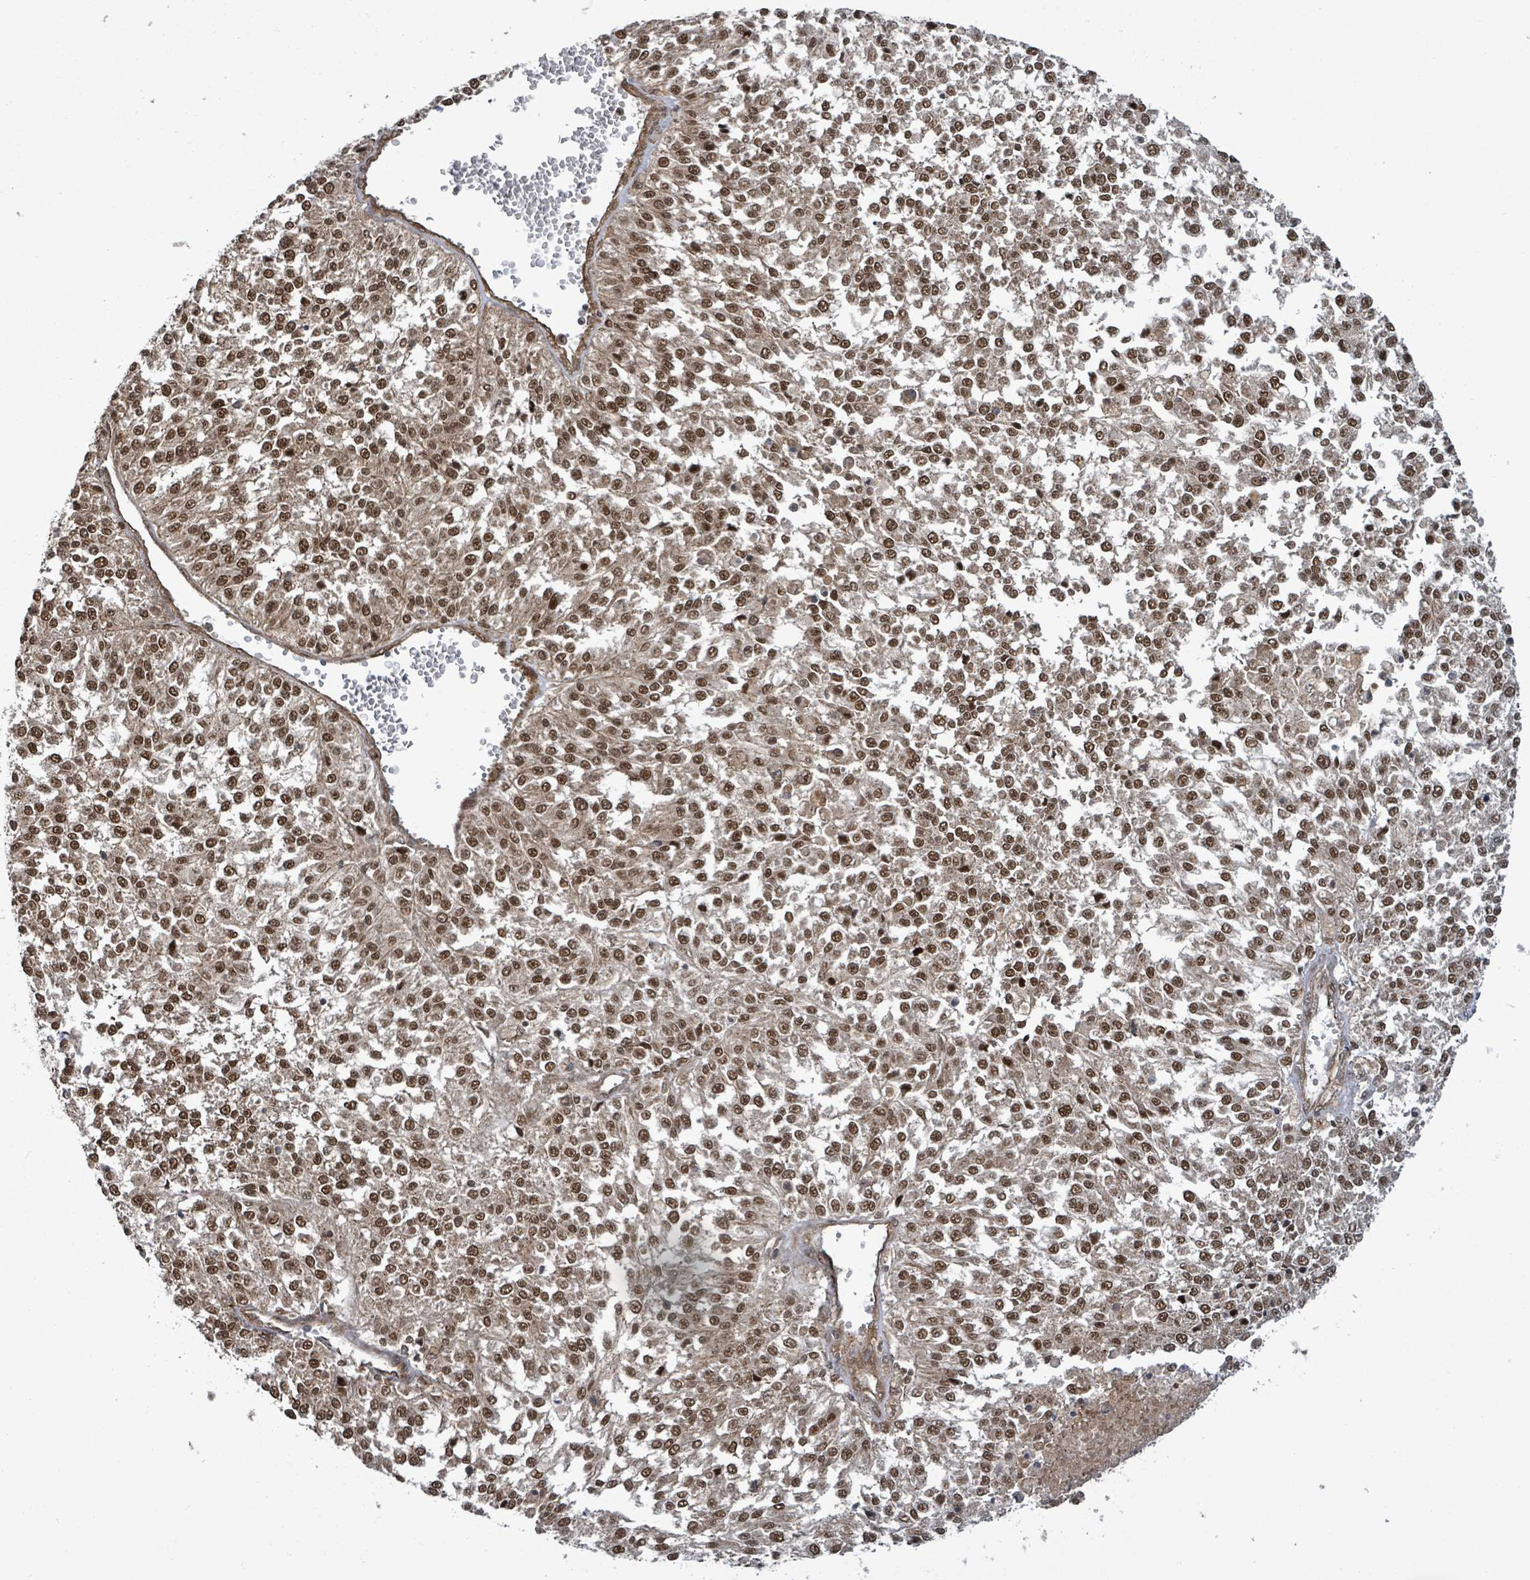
{"staining": {"intensity": "strong", "quantity": ">75%", "location": "cytoplasmic/membranous,nuclear"}, "tissue": "melanoma", "cell_type": "Tumor cells", "image_type": "cancer", "snomed": [{"axis": "morphology", "description": "Malignant melanoma, NOS"}, {"axis": "topography", "description": "Skin"}], "caption": "Protein positivity by IHC shows strong cytoplasmic/membranous and nuclear staining in approximately >75% of tumor cells in melanoma.", "gene": "KLC1", "patient": {"sex": "female", "age": 64}}